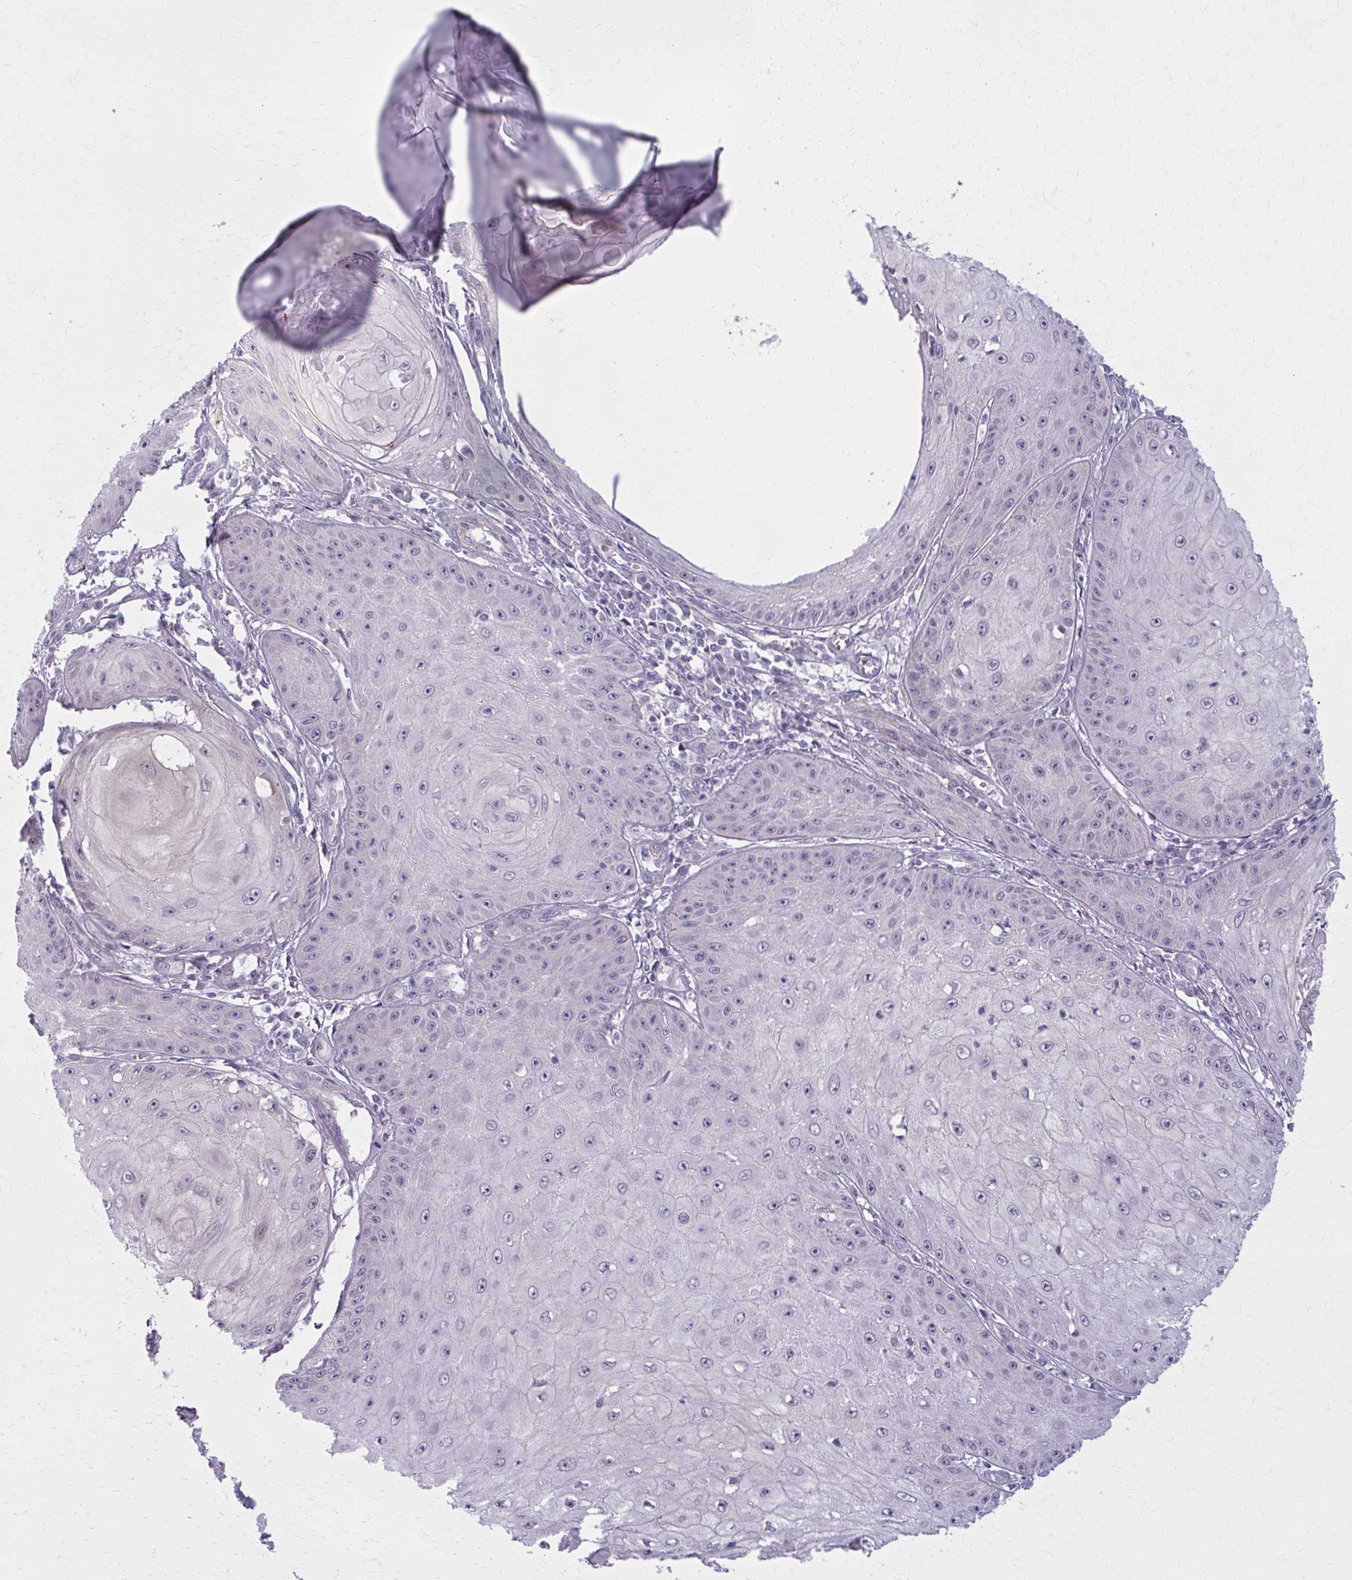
{"staining": {"intensity": "negative", "quantity": "none", "location": "none"}, "tissue": "skin cancer", "cell_type": "Tumor cells", "image_type": "cancer", "snomed": [{"axis": "morphology", "description": "Squamous cell carcinoma, NOS"}, {"axis": "topography", "description": "Skin"}], "caption": "This image is of skin squamous cell carcinoma stained with IHC to label a protein in brown with the nuclei are counter-stained blue. There is no positivity in tumor cells. (Immunohistochemistry (ihc), brightfield microscopy, high magnification).", "gene": "NUMBL", "patient": {"sex": "male", "age": 70}}